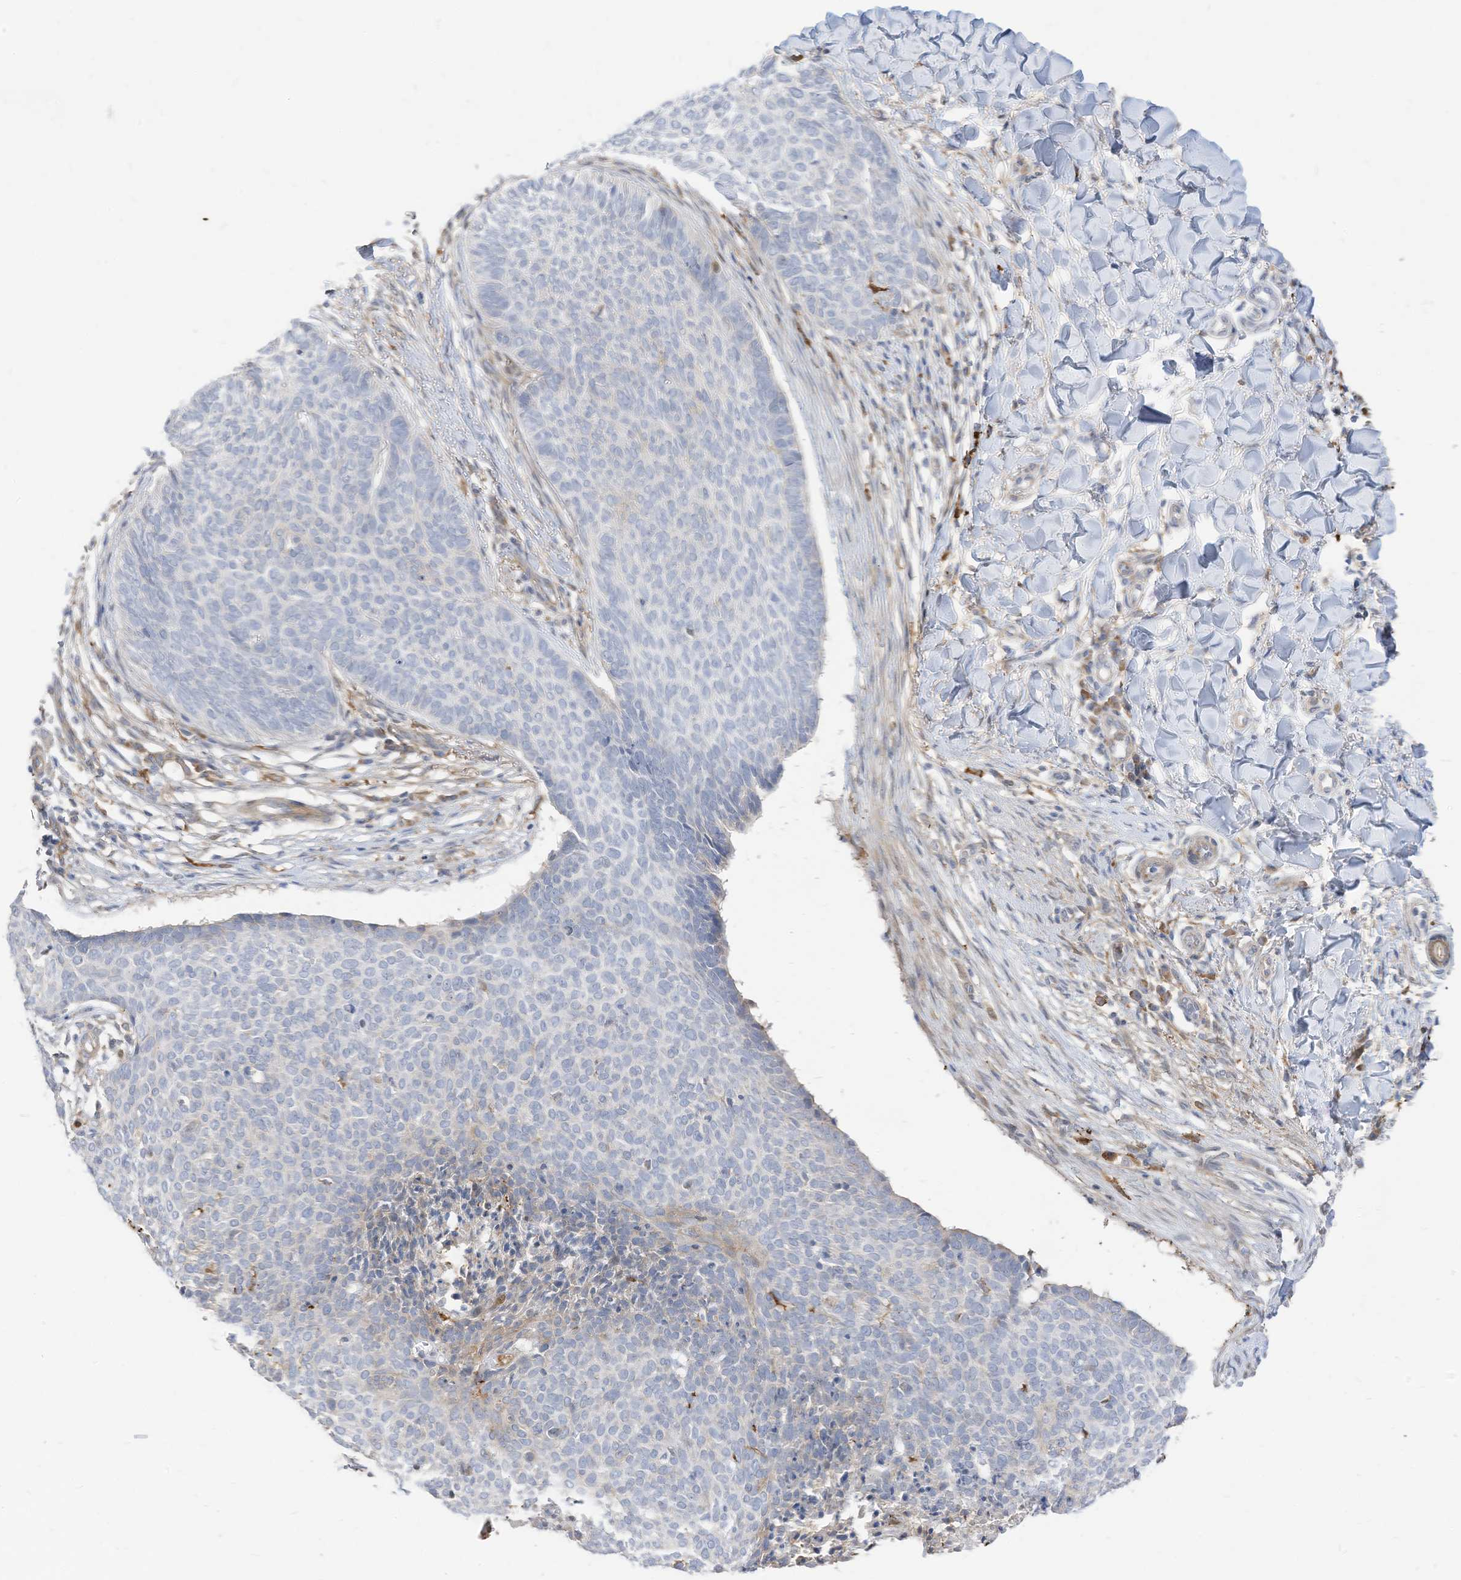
{"staining": {"intensity": "negative", "quantity": "none", "location": "none"}, "tissue": "skin cancer", "cell_type": "Tumor cells", "image_type": "cancer", "snomed": [{"axis": "morphology", "description": "Normal tissue, NOS"}, {"axis": "morphology", "description": "Basal cell carcinoma"}, {"axis": "topography", "description": "Skin"}], "caption": "Immunohistochemistry photomicrograph of neoplastic tissue: basal cell carcinoma (skin) stained with DAB shows no significant protein positivity in tumor cells.", "gene": "ATP13A1", "patient": {"sex": "male", "age": 50}}